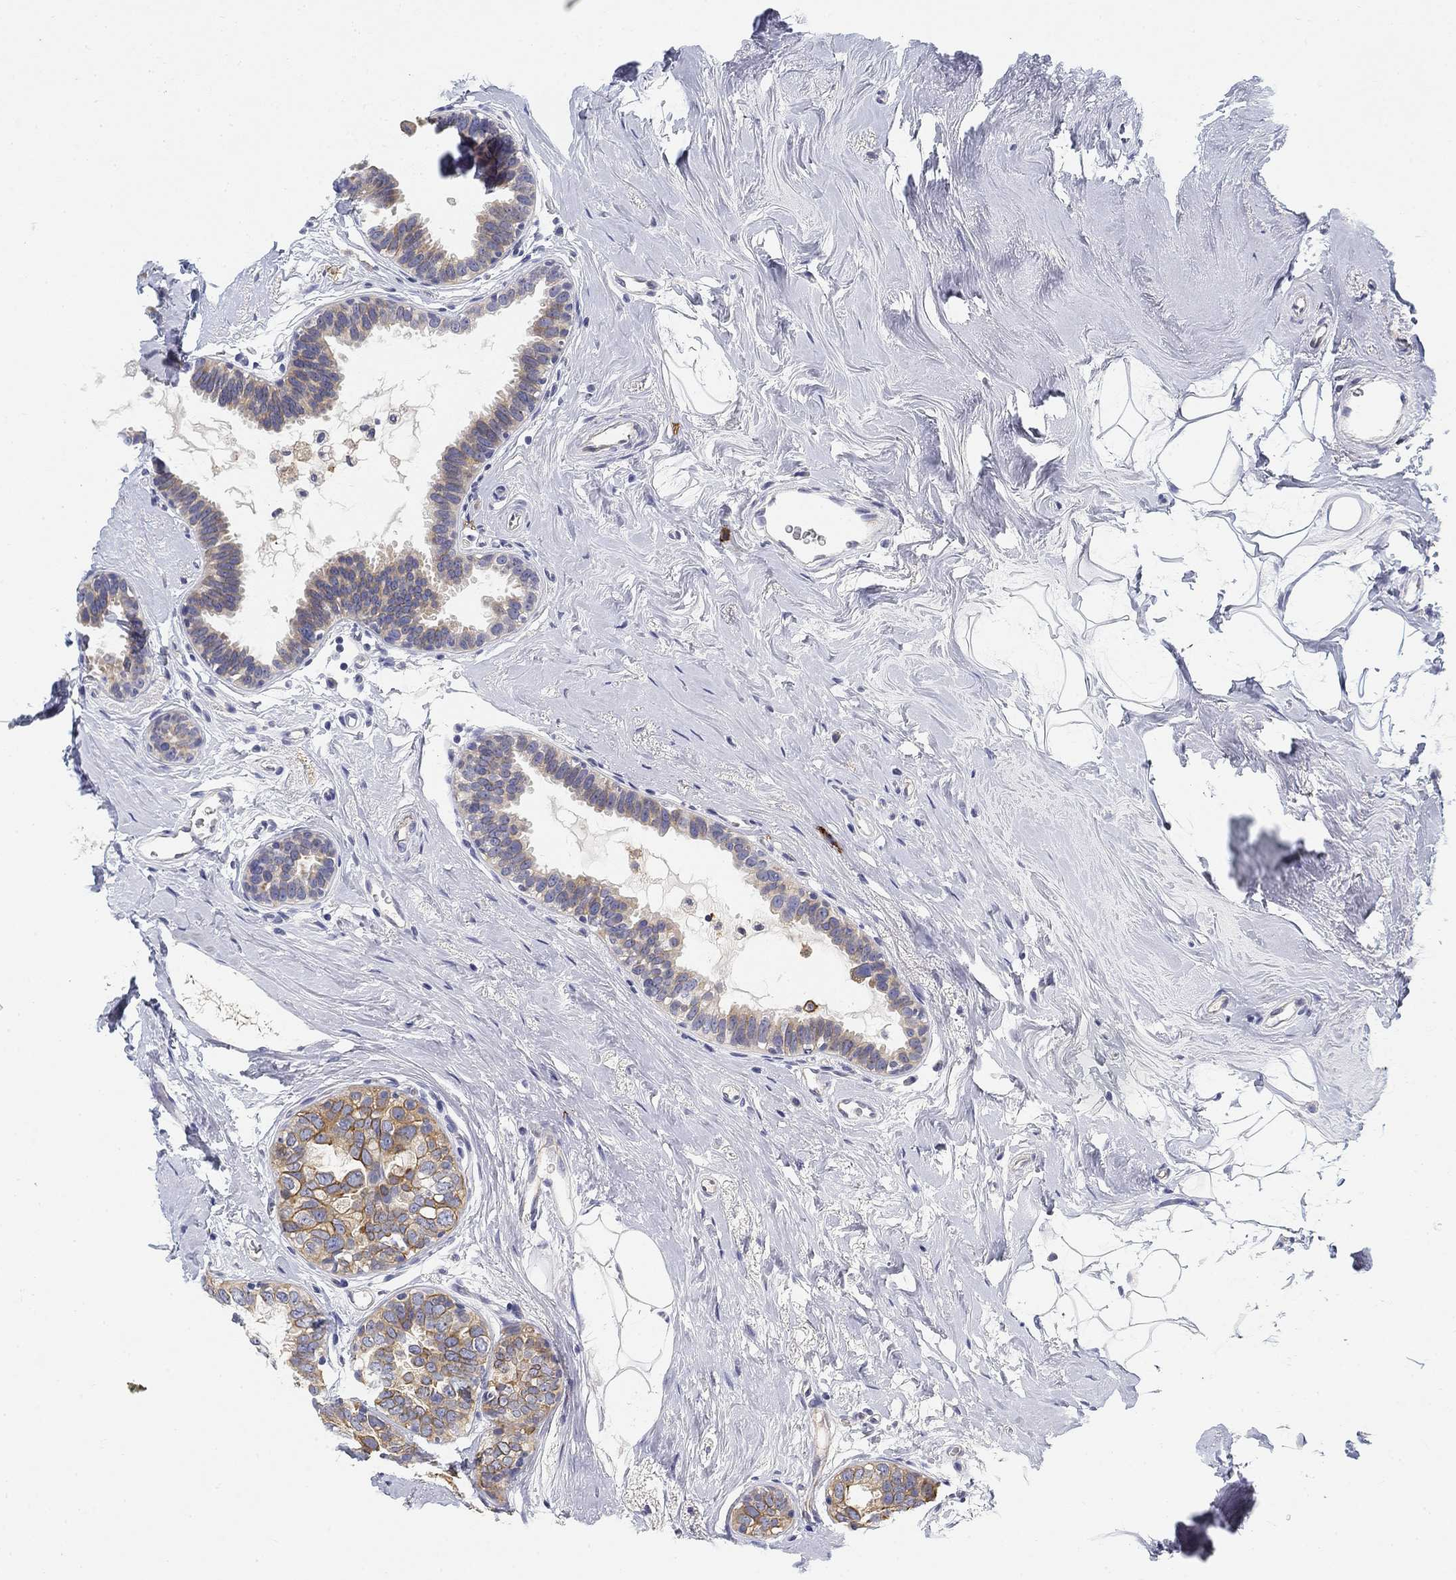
{"staining": {"intensity": "moderate", "quantity": "<25%", "location": "cytoplasmic/membranous"}, "tissue": "breast cancer", "cell_type": "Tumor cells", "image_type": "cancer", "snomed": [{"axis": "morphology", "description": "Duct carcinoma"}, {"axis": "topography", "description": "Breast"}], "caption": "Immunohistochemistry of human breast cancer (intraductal carcinoma) shows low levels of moderate cytoplasmic/membranous positivity in about <25% of tumor cells.", "gene": "SLC2A5", "patient": {"sex": "female", "age": 55}}